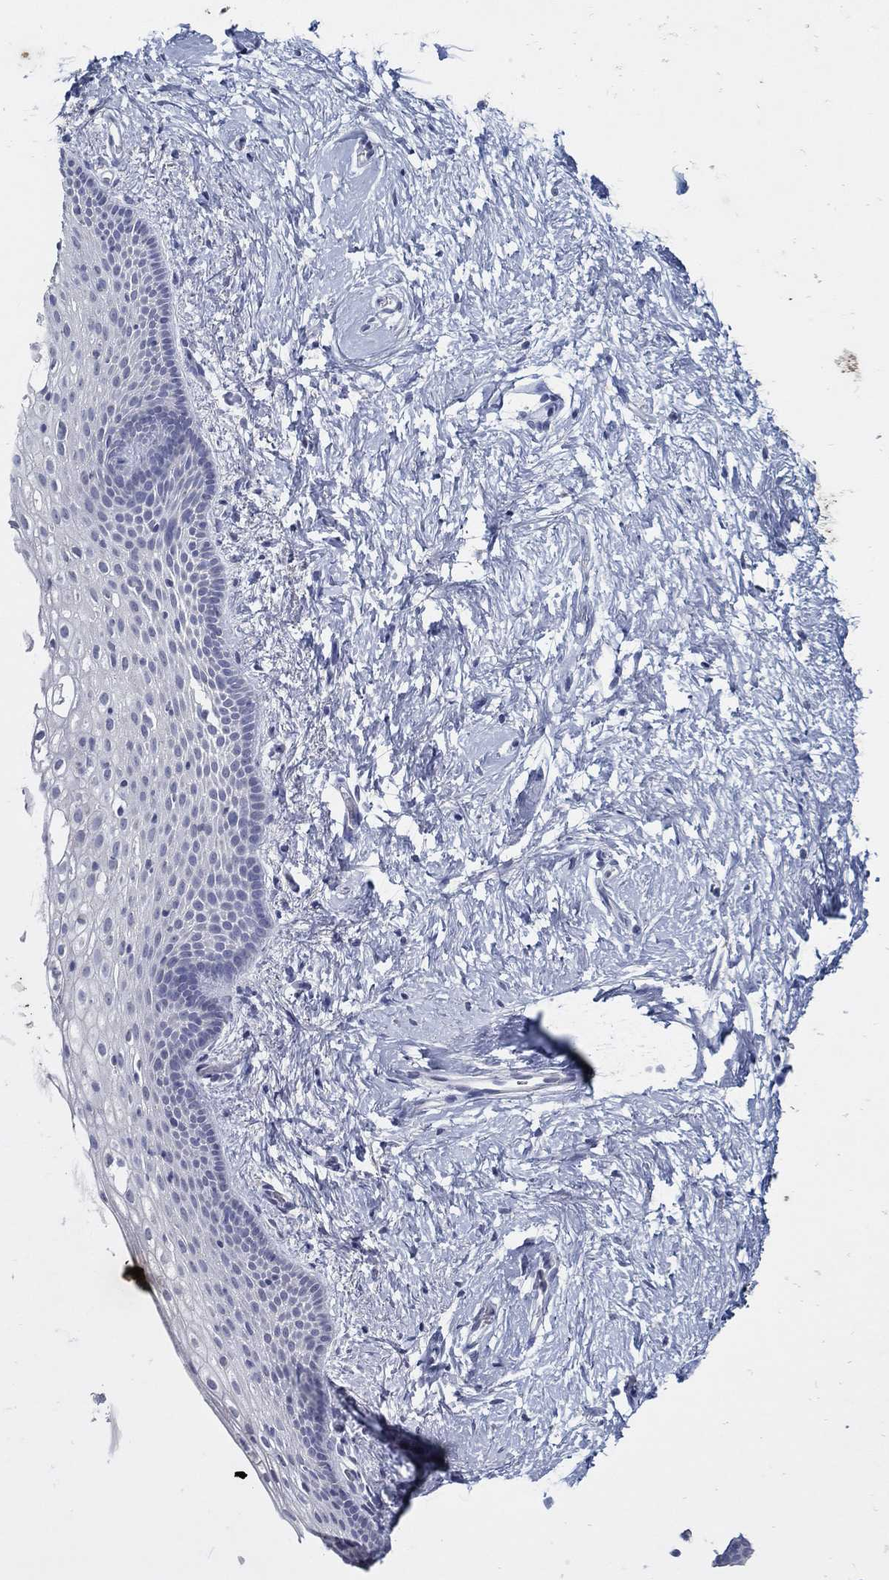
{"staining": {"intensity": "negative", "quantity": "none", "location": "none"}, "tissue": "vagina", "cell_type": "Squamous epithelial cells", "image_type": "normal", "snomed": [{"axis": "morphology", "description": "Normal tissue, NOS"}, {"axis": "topography", "description": "Vagina"}], "caption": "An image of human vagina is negative for staining in squamous epithelial cells. (DAB IHC, high magnification).", "gene": "USP29", "patient": {"sex": "female", "age": 61}}